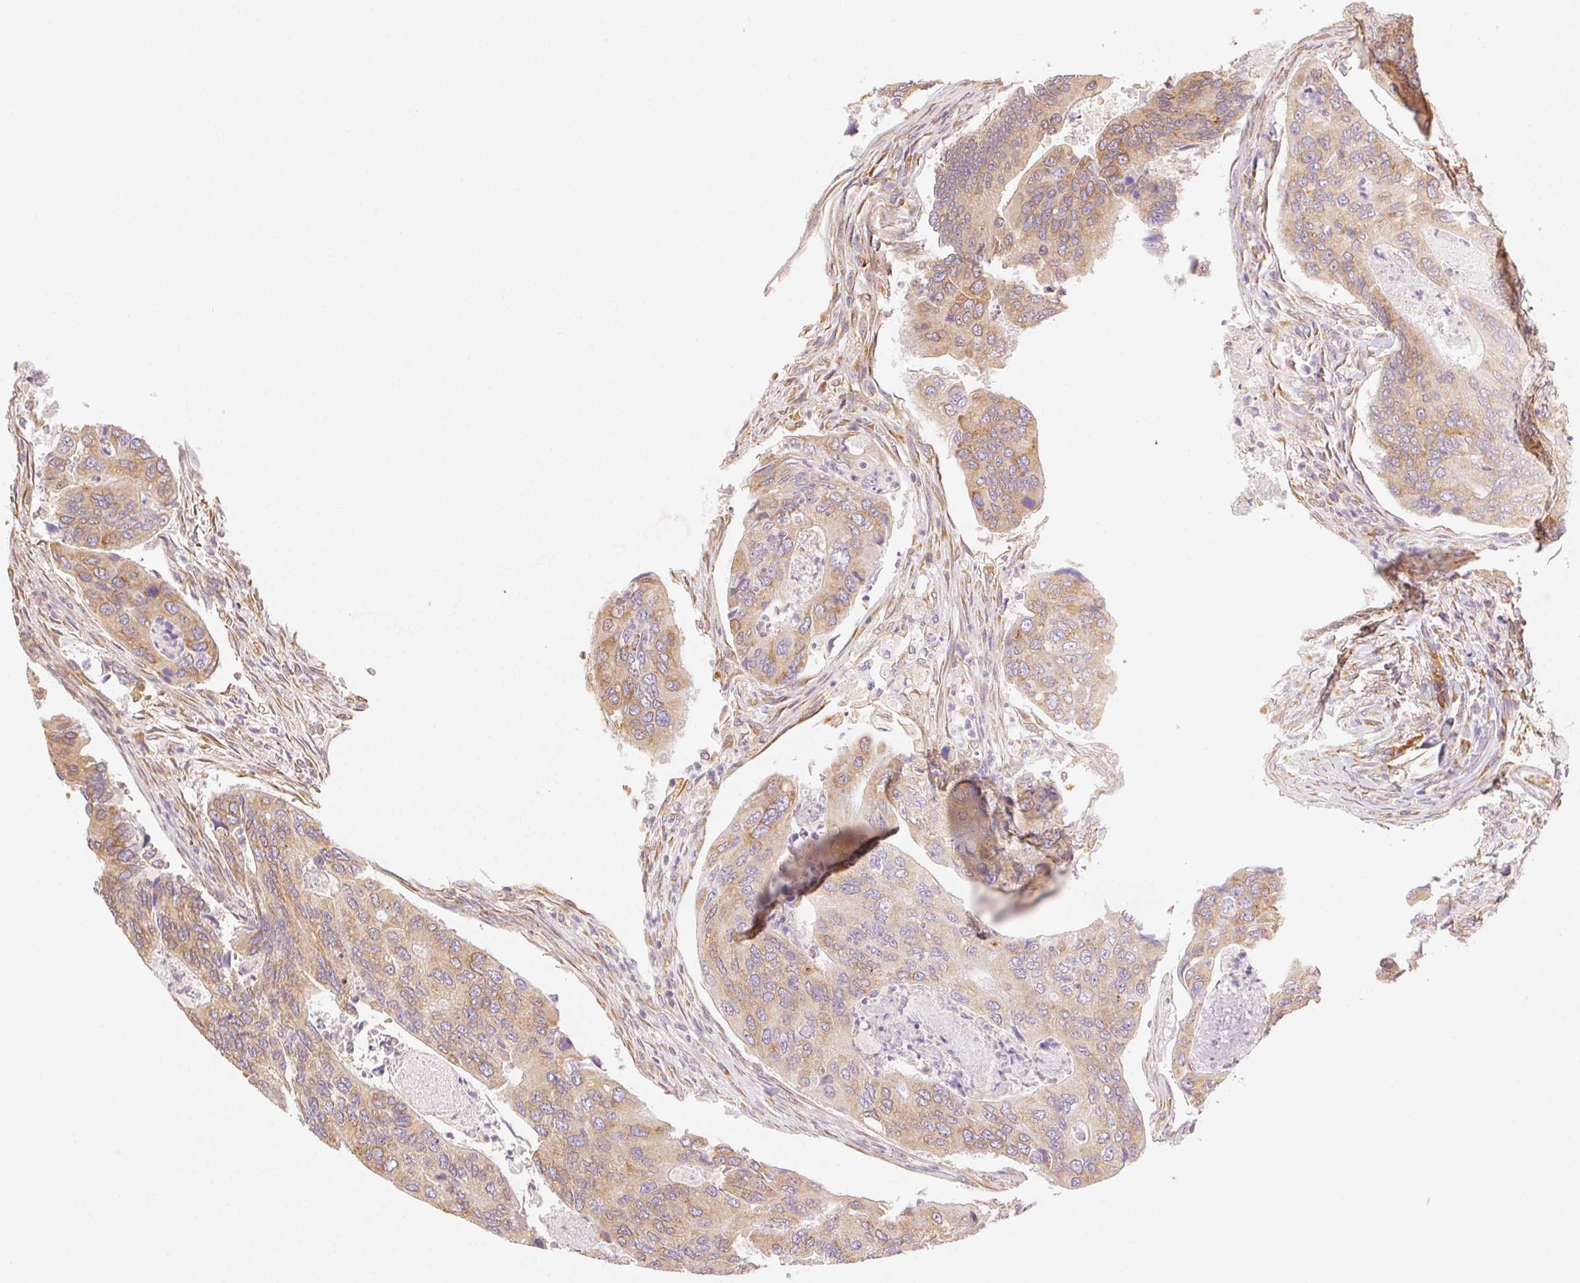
{"staining": {"intensity": "moderate", "quantity": ">75%", "location": "cytoplasmic/membranous"}, "tissue": "colorectal cancer", "cell_type": "Tumor cells", "image_type": "cancer", "snomed": [{"axis": "morphology", "description": "Adenocarcinoma, NOS"}, {"axis": "topography", "description": "Colon"}], "caption": "The micrograph exhibits immunohistochemical staining of colorectal cancer (adenocarcinoma). There is moderate cytoplasmic/membranous expression is identified in about >75% of tumor cells.", "gene": "ENTREP1", "patient": {"sex": "female", "age": 67}}